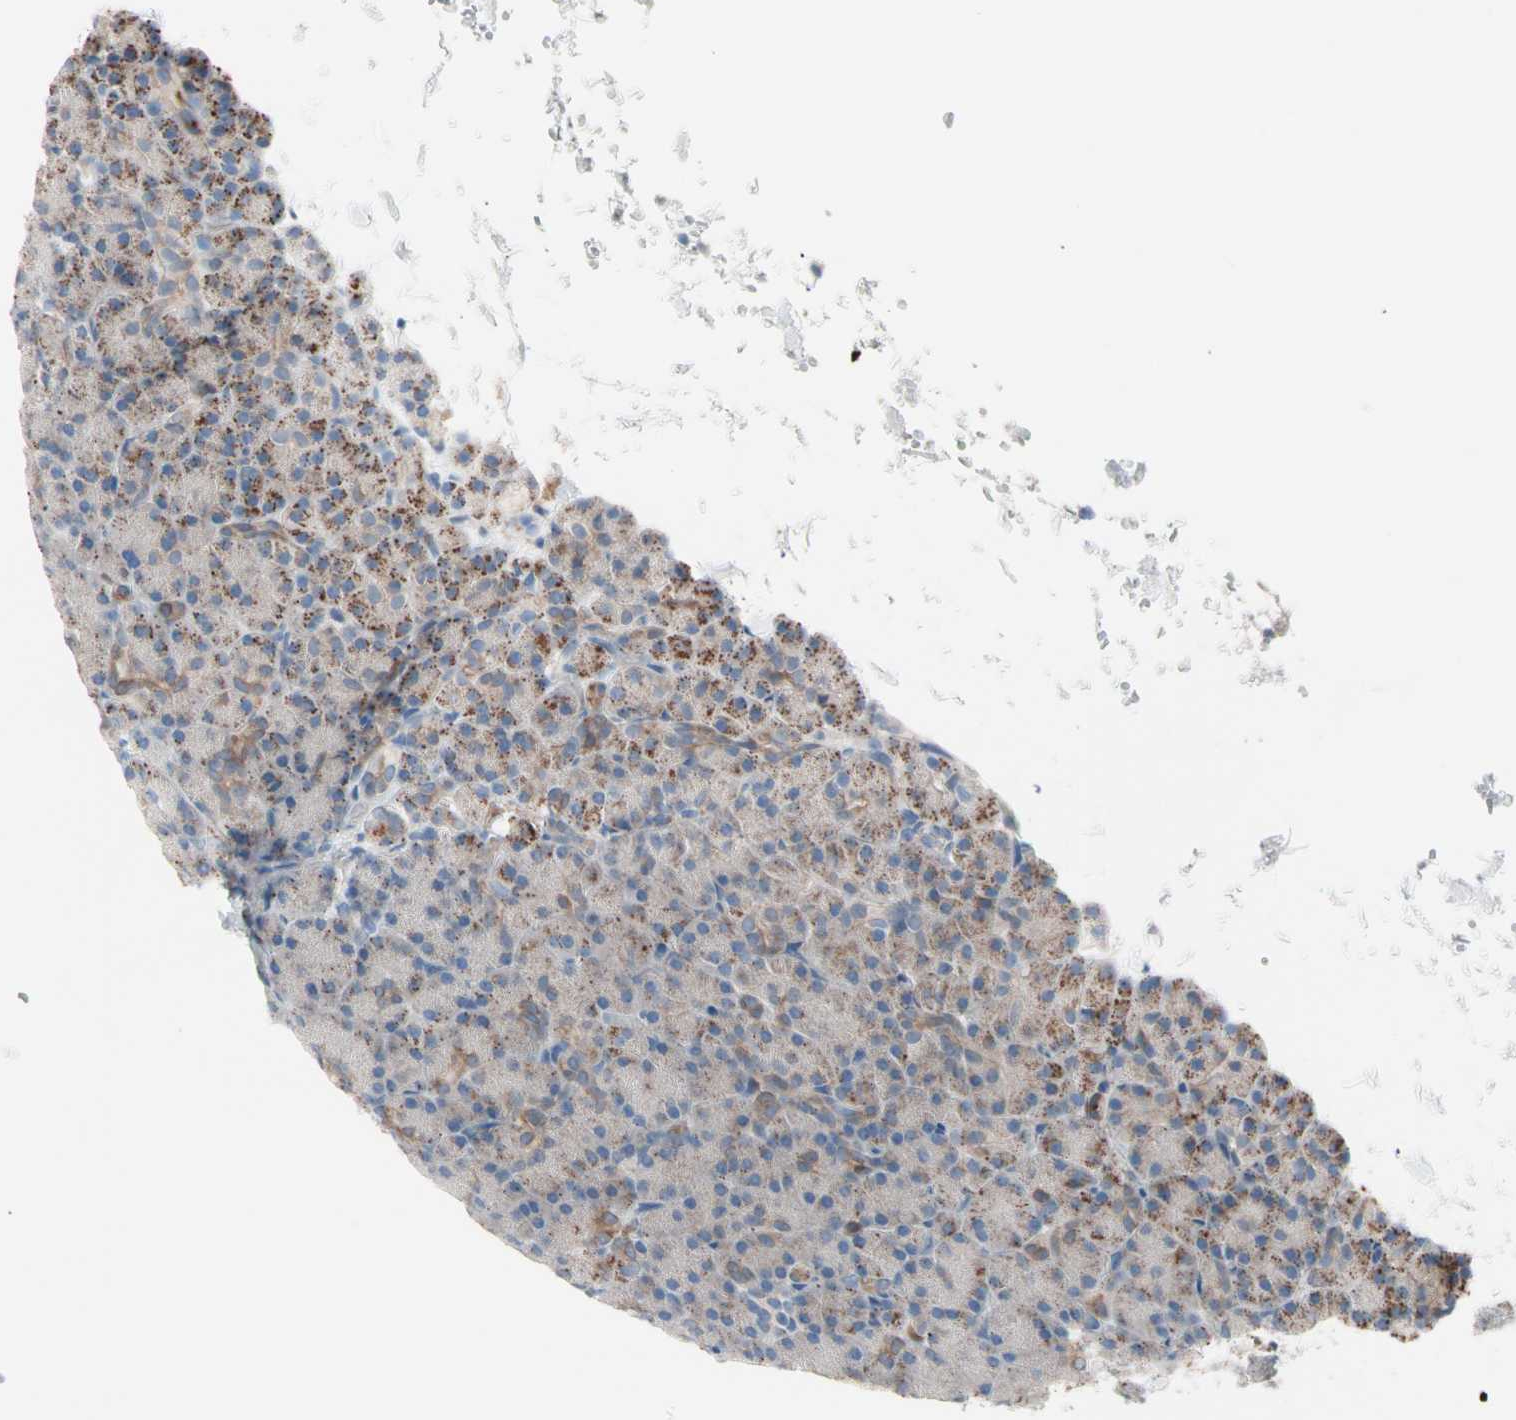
{"staining": {"intensity": "moderate", "quantity": "<25%", "location": "cytoplasmic/membranous"}, "tissue": "pancreas", "cell_type": "Exocrine glandular cells", "image_type": "normal", "snomed": [{"axis": "morphology", "description": "Normal tissue, NOS"}, {"axis": "topography", "description": "Pancreas"}], "caption": "Pancreas was stained to show a protein in brown. There is low levels of moderate cytoplasmic/membranous positivity in about <25% of exocrine glandular cells.", "gene": "CASQ1", "patient": {"sex": "female", "age": 43}}